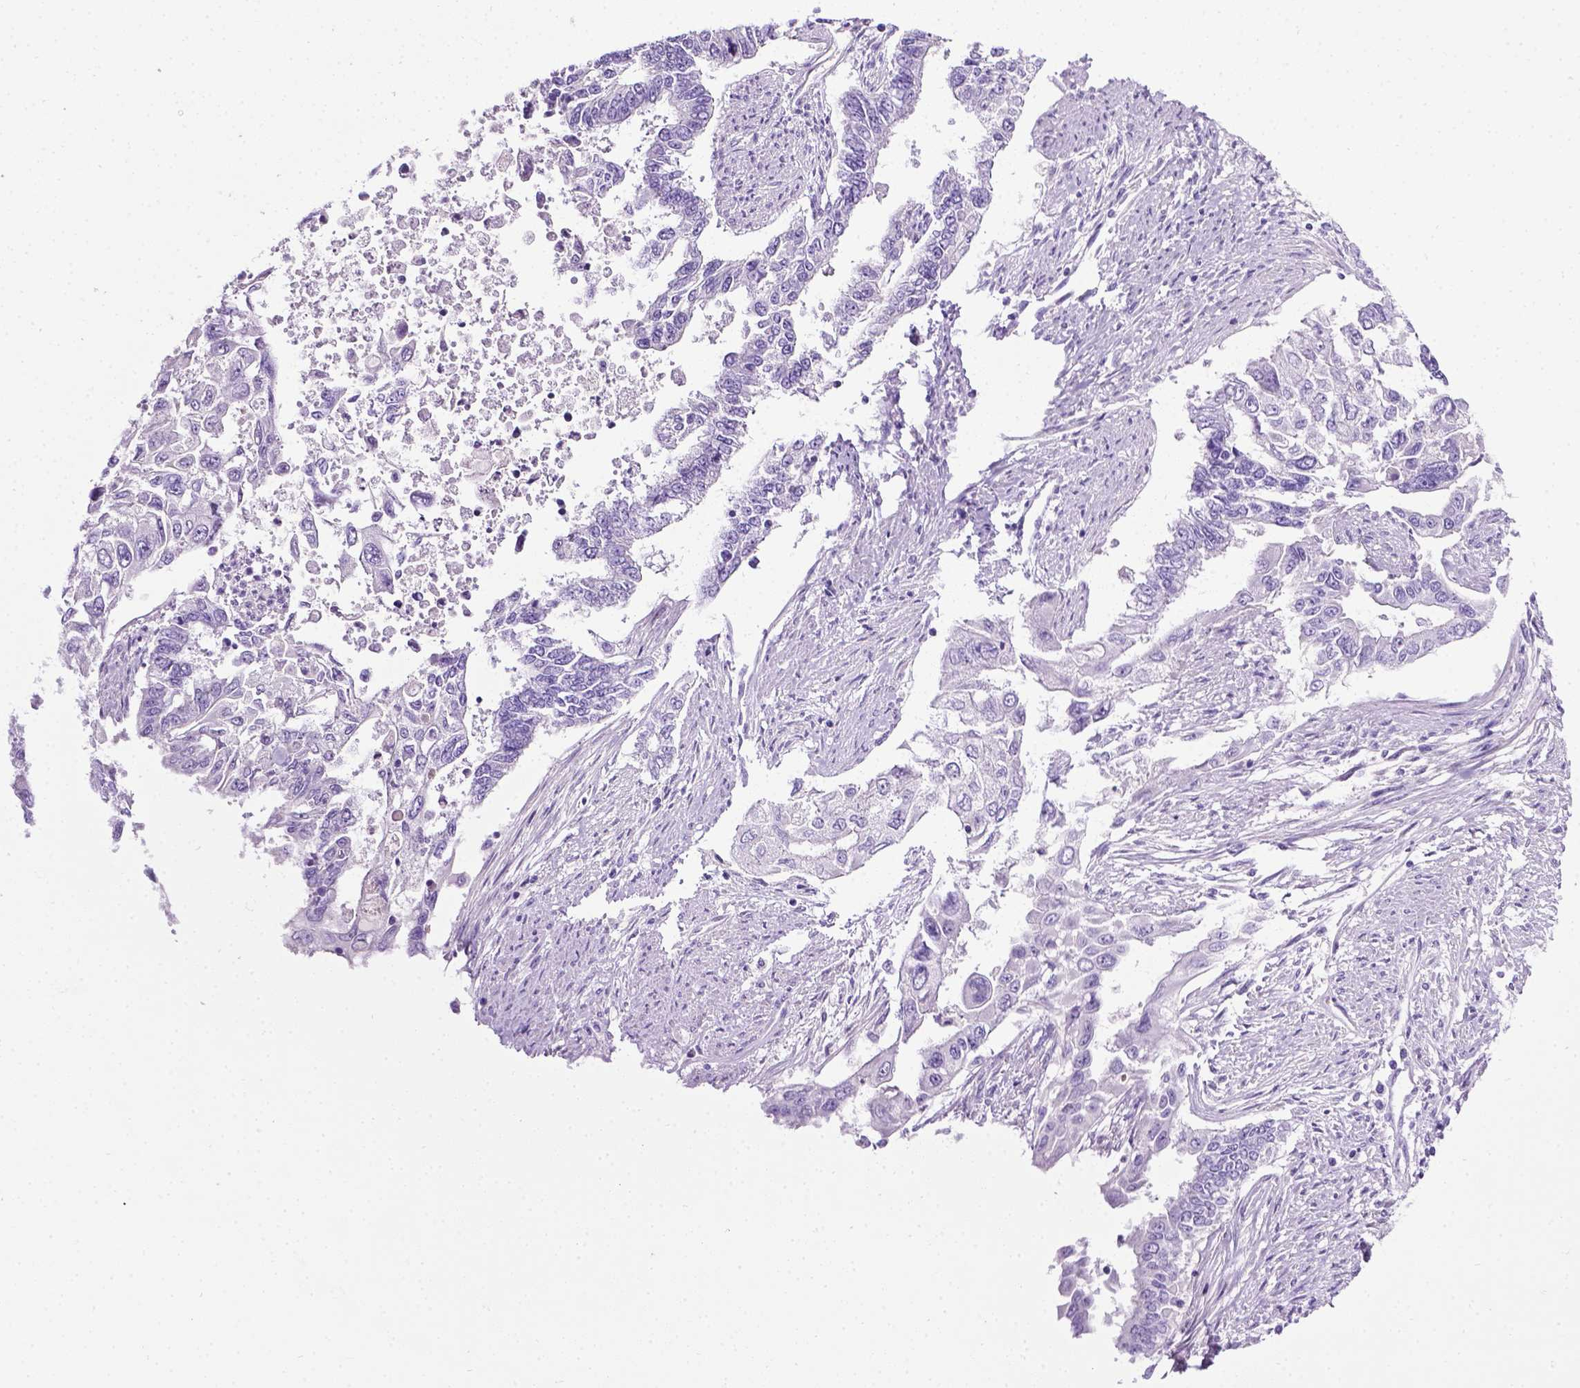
{"staining": {"intensity": "negative", "quantity": "none", "location": "none"}, "tissue": "endometrial cancer", "cell_type": "Tumor cells", "image_type": "cancer", "snomed": [{"axis": "morphology", "description": "Adenocarcinoma, NOS"}, {"axis": "topography", "description": "Uterus"}], "caption": "Tumor cells are negative for brown protein staining in endometrial cancer.", "gene": "LELP1", "patient": {"sex": "female", "age": 59}}